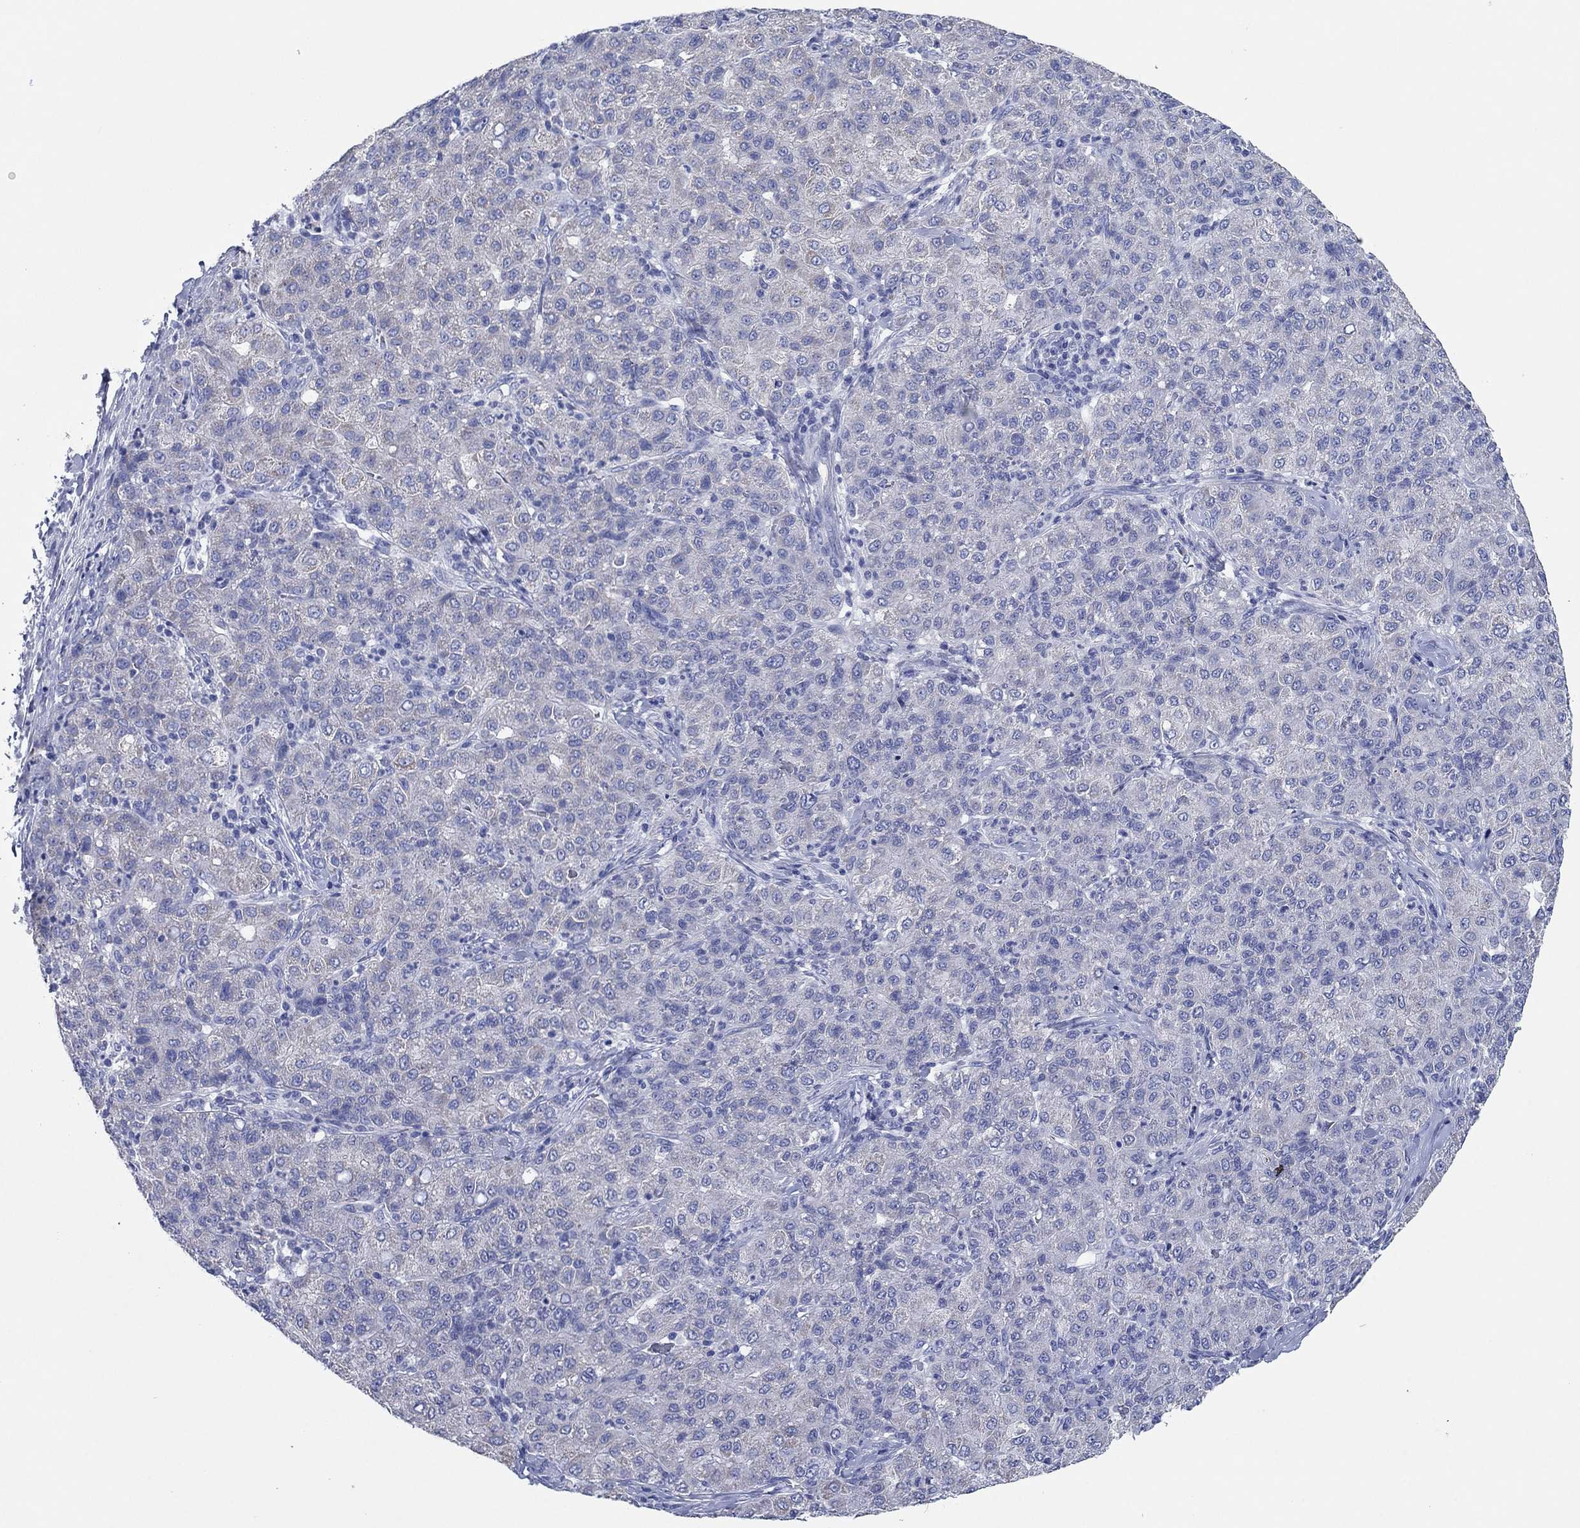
{"staining": {"intensity": "negative", "quantity": "none", "location": "none"}, "tissue": "liver cancer", "cell_type": "Tumor cells", "image_type": "cancer", "snomed": [{"axis": "morphology", "description": "Carcinoma, Hepatocellular, NOS"}, {"axis": "topography", "description": "Liver"}], "caption": "DAB (3,3'-diaminobenzidine) immunohistochemical staining of human liver cancer (hepatocellular carcinoma) shows no significant expression in tumor cells. (DAB IHC visualized using brightfield microscopy, high magnification).", "gene": "HCRT", "patient": {"sex": "male", "age": 65}}